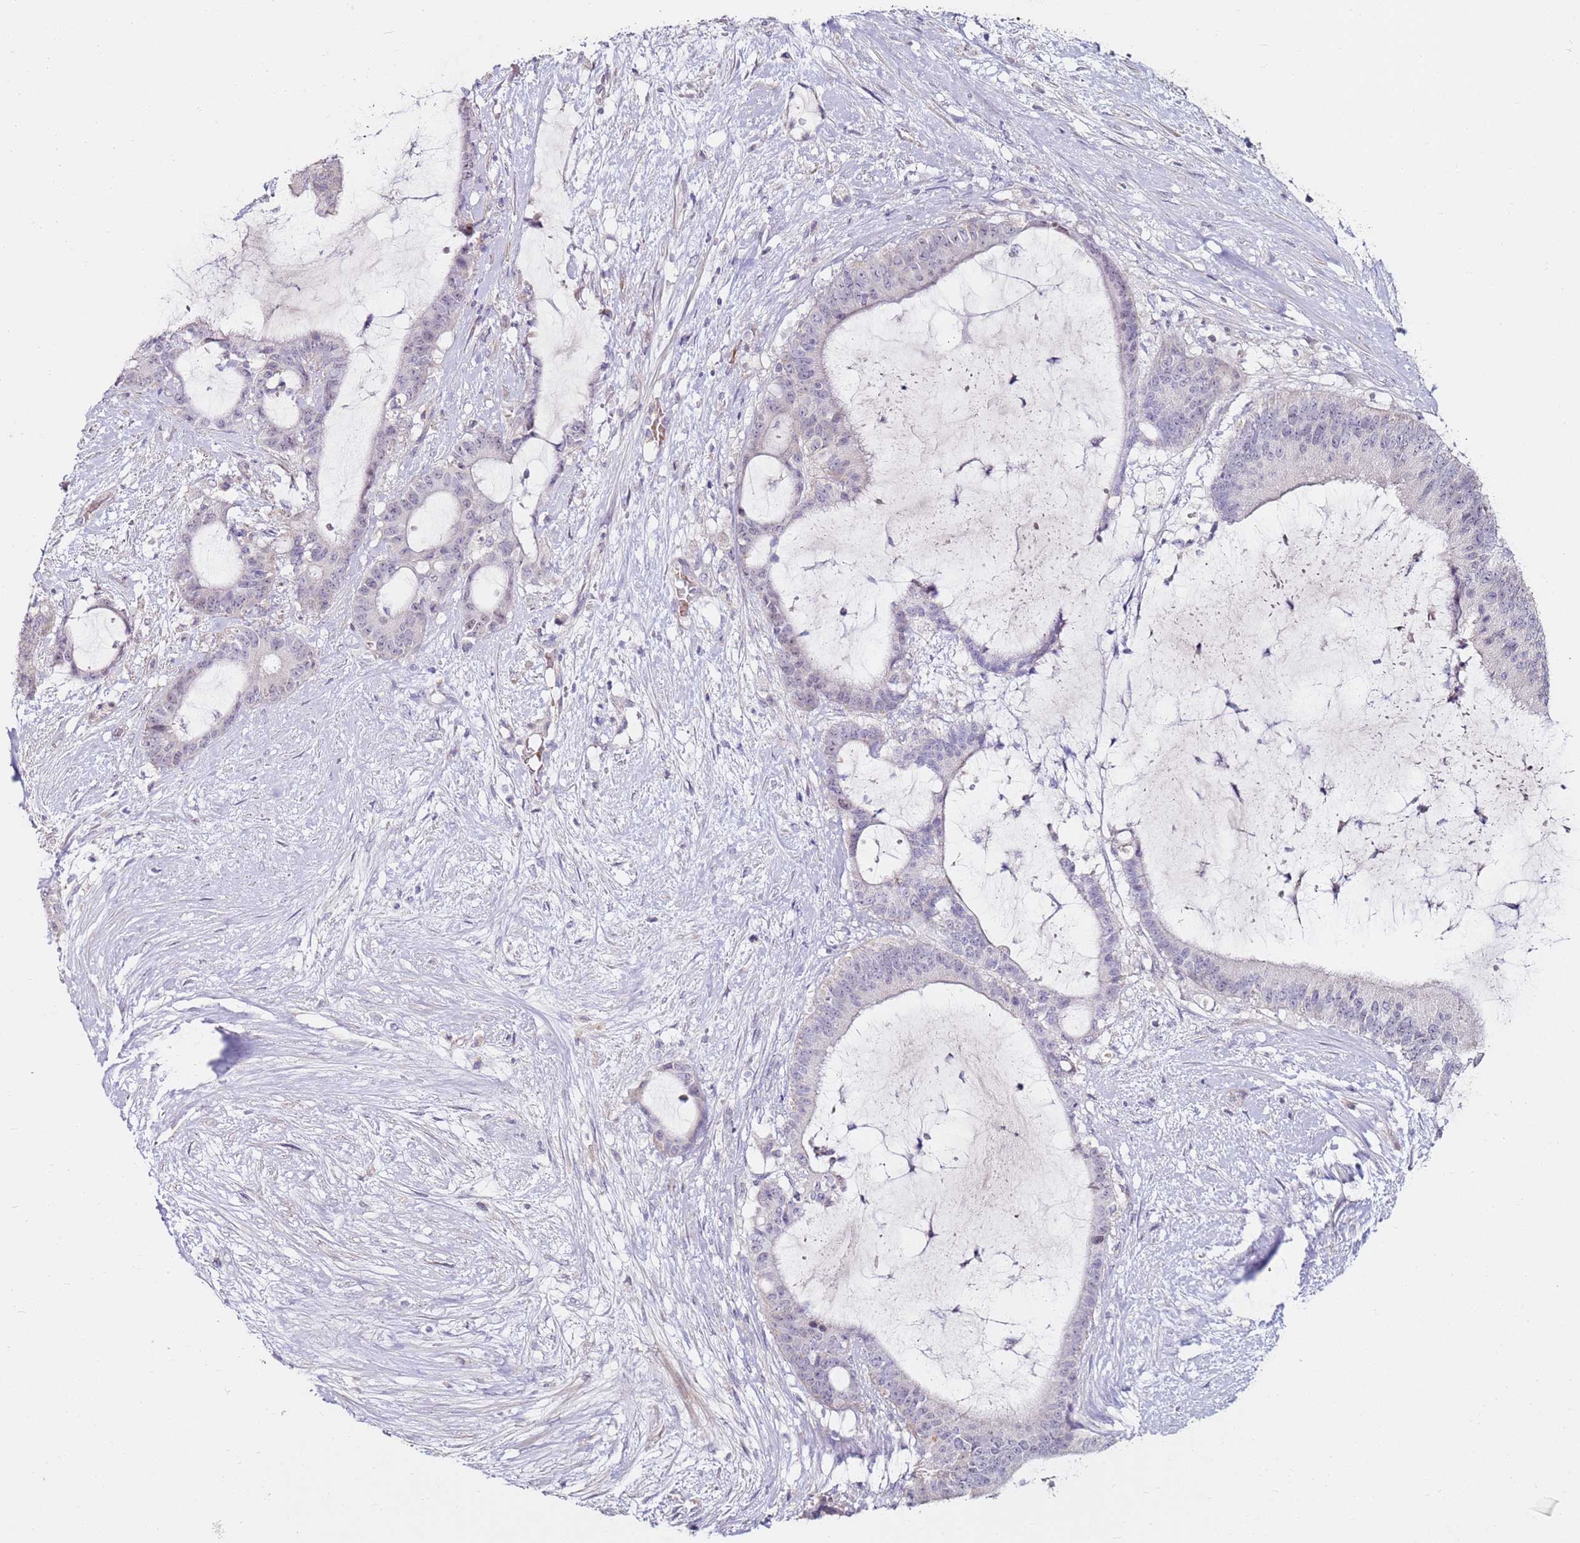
{"staining": {"intensity": "negative", "quantity": "none", "location": "none"}, "tissue": "liver cancer", "cell_type": "Tumor cells", "image_type": "cancer", "snomed": [{"axis": "morphology", "description": "Normal tissue, NOS"}, {"axis": "morphology", "description": "Cholangiocarcinoma"}, {"axis": "topography", "description": "Liver"}, {"axis": "topography", "description": "Peripheral nerve tissue"}], "caption": "Micrograph shows no significant protein positivity in tumor cells of liver cancer (cholangiocarcinoma).", "gene": "RARS2", "patient": {"sex": "female", "age": 73}}